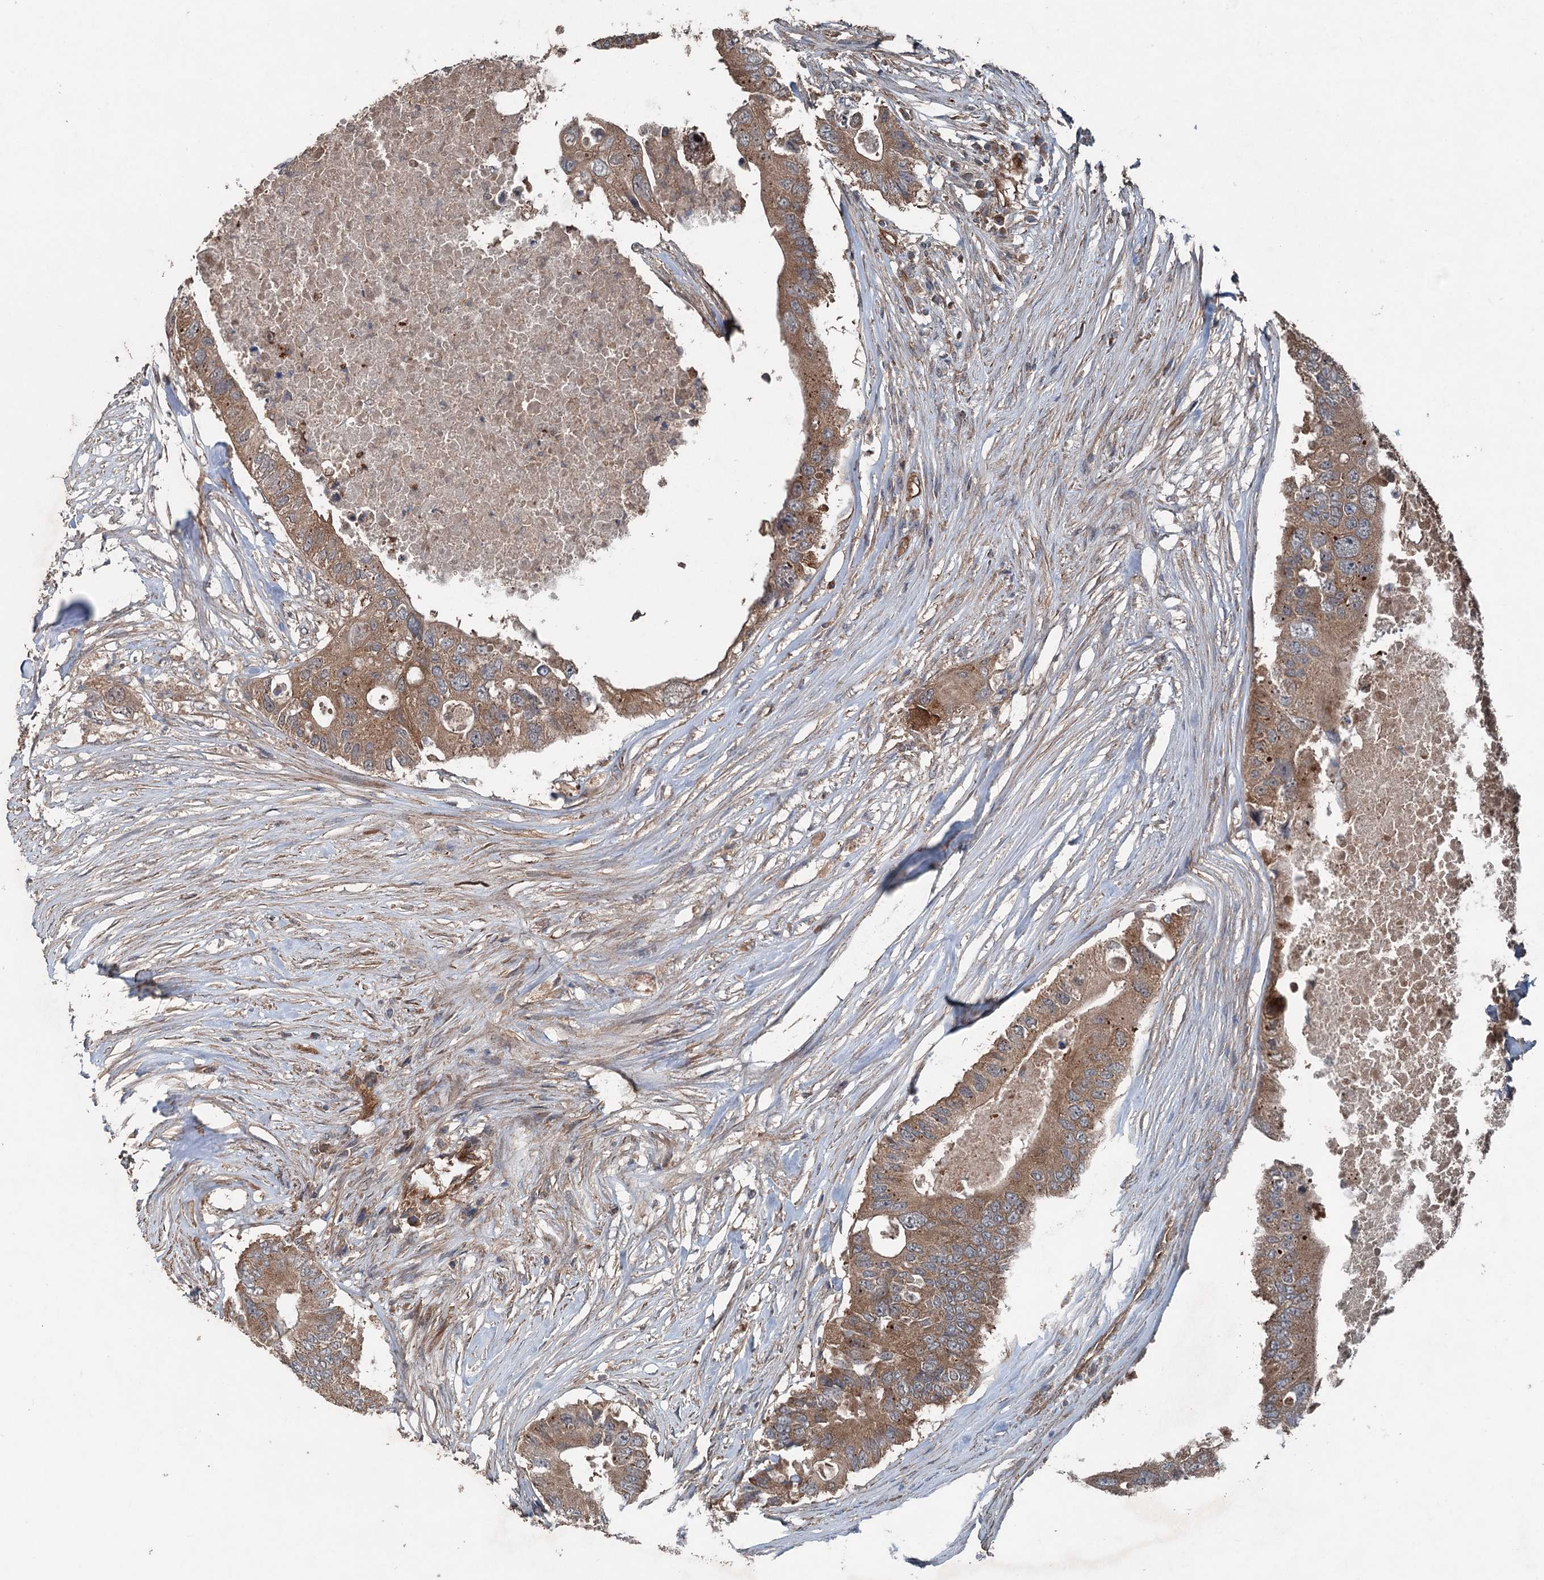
{"staining": {"intensity": "moderate", "quantity": ">75%", "location": "cytoplasmic/membranous"}, "tissue": "colorectal cancer", "cell_type": "Tumor cells", "image_type": "cancer", "snomed": [{"axis": "morphology", "description": "Adenocarcinoma, NOS"}, {"axis": "topography", "description": "Colon"}], "caption": "Moderate cytoplasmic/membranous staining for a protein is appreciated in about >75% of tumor cells of colorectal cancer (adenocarcinoma) using IHC.", "gene": "RNF214", "patient": {"sex": "male", "age": 71}}